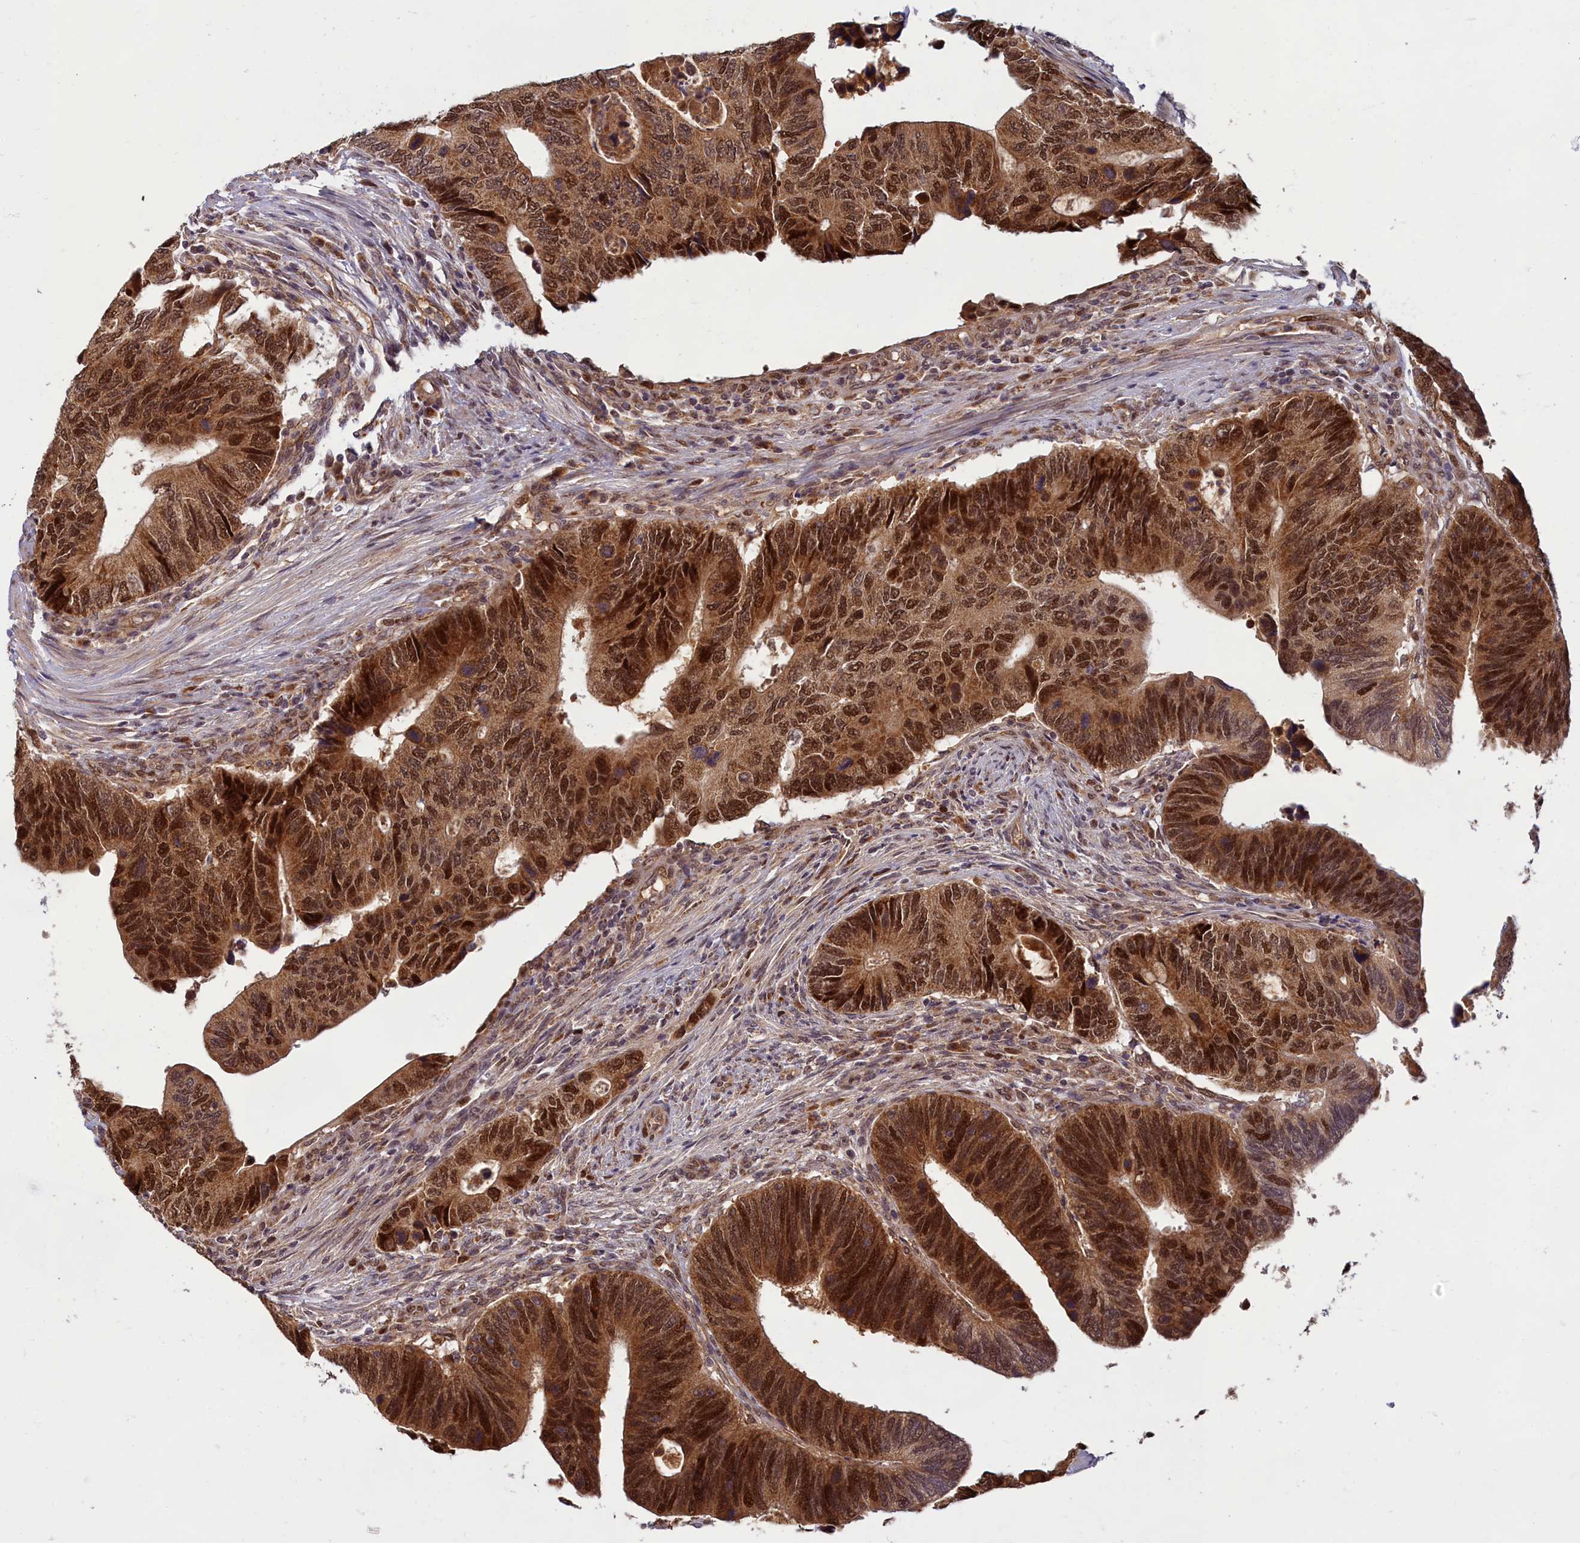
{"staining": {"intensity": "strong", "quantity": ">75%", "location": "cytoplasmic/membranous,nuclear"}, "tissue": "colorectal cancer", "cell_type": "Tumor cells", "image_type": "cancer", "snomed": [{"axis": "morphology", "description": "Adenocarcinoma, NOS"}, {"axis": "topography", "description": "Colon"}], "caption": "Colorectal cancer (adenocarcinoma) stained with IHC reveals strong cytoplasmic/membranous and nuclear expression in about >75% of tumor cells.", "gene": "EARS2", "patient": {"sex": "male", "age": 87}}